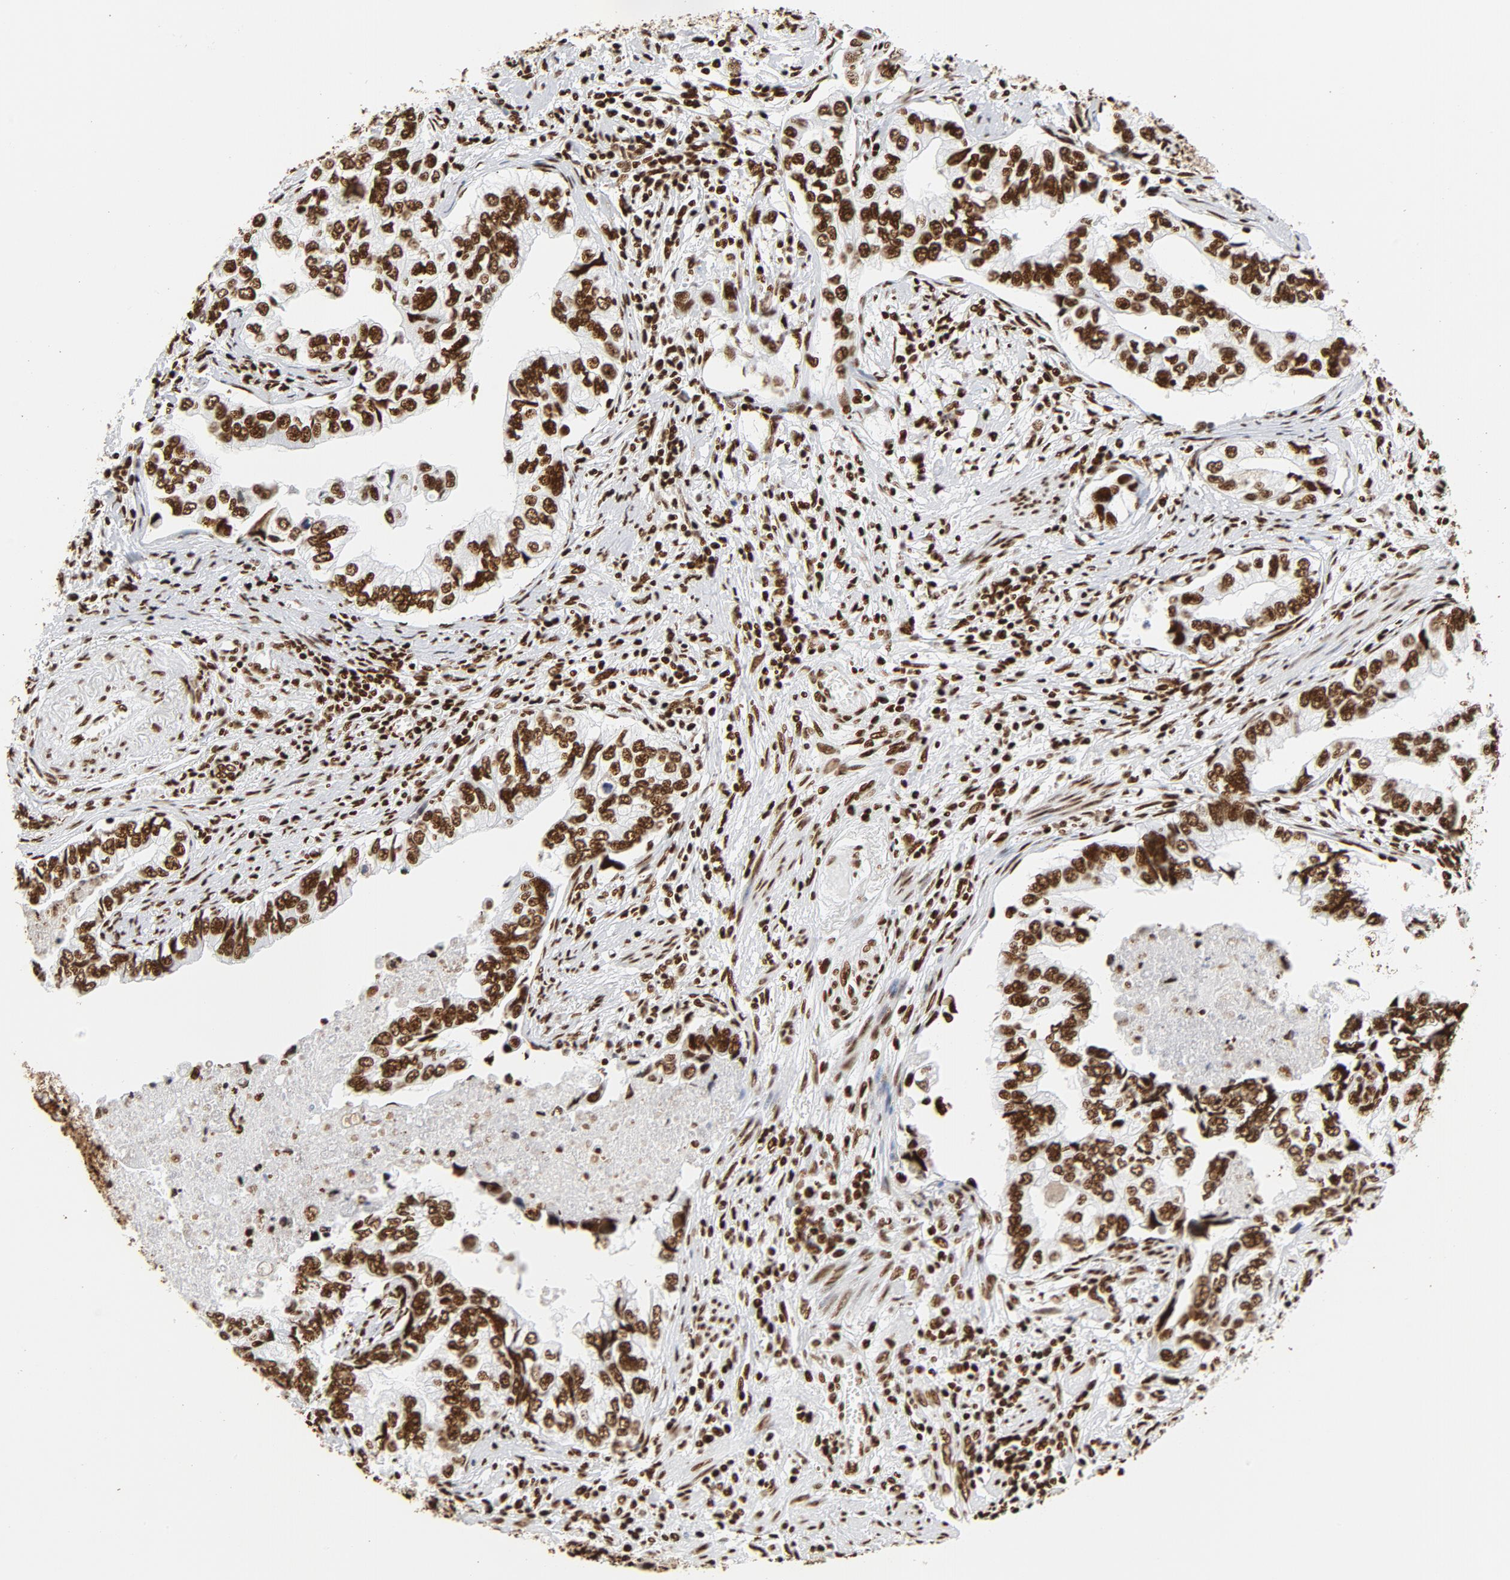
{"staining": {"intensity": "strong", "quantity": ">75%", "location": "nuclear"}, "tissue": "stomach cancer", "cell_type": "Tumor cells", "image_type": "cancer", "snomed": [{"axis": "morphology", "description": "Adenocarcinoma, NOS"}, {"axis": "topography", "description": "Pancreas"}, {"axis": "topography", "description": "Stomach, upper"}], "caption": "An IHC photomicrograph of neoplastic tissue is shown. Protein staining in brown labels strong nuclear positivity in adenocarcinoma (stomach) within tumor cells. Immunohistochemistry stains the protein in brown and the nuclei are stained blue.", "gene": "XRCC6", "patient": {"sex": "male", "age": 77}}